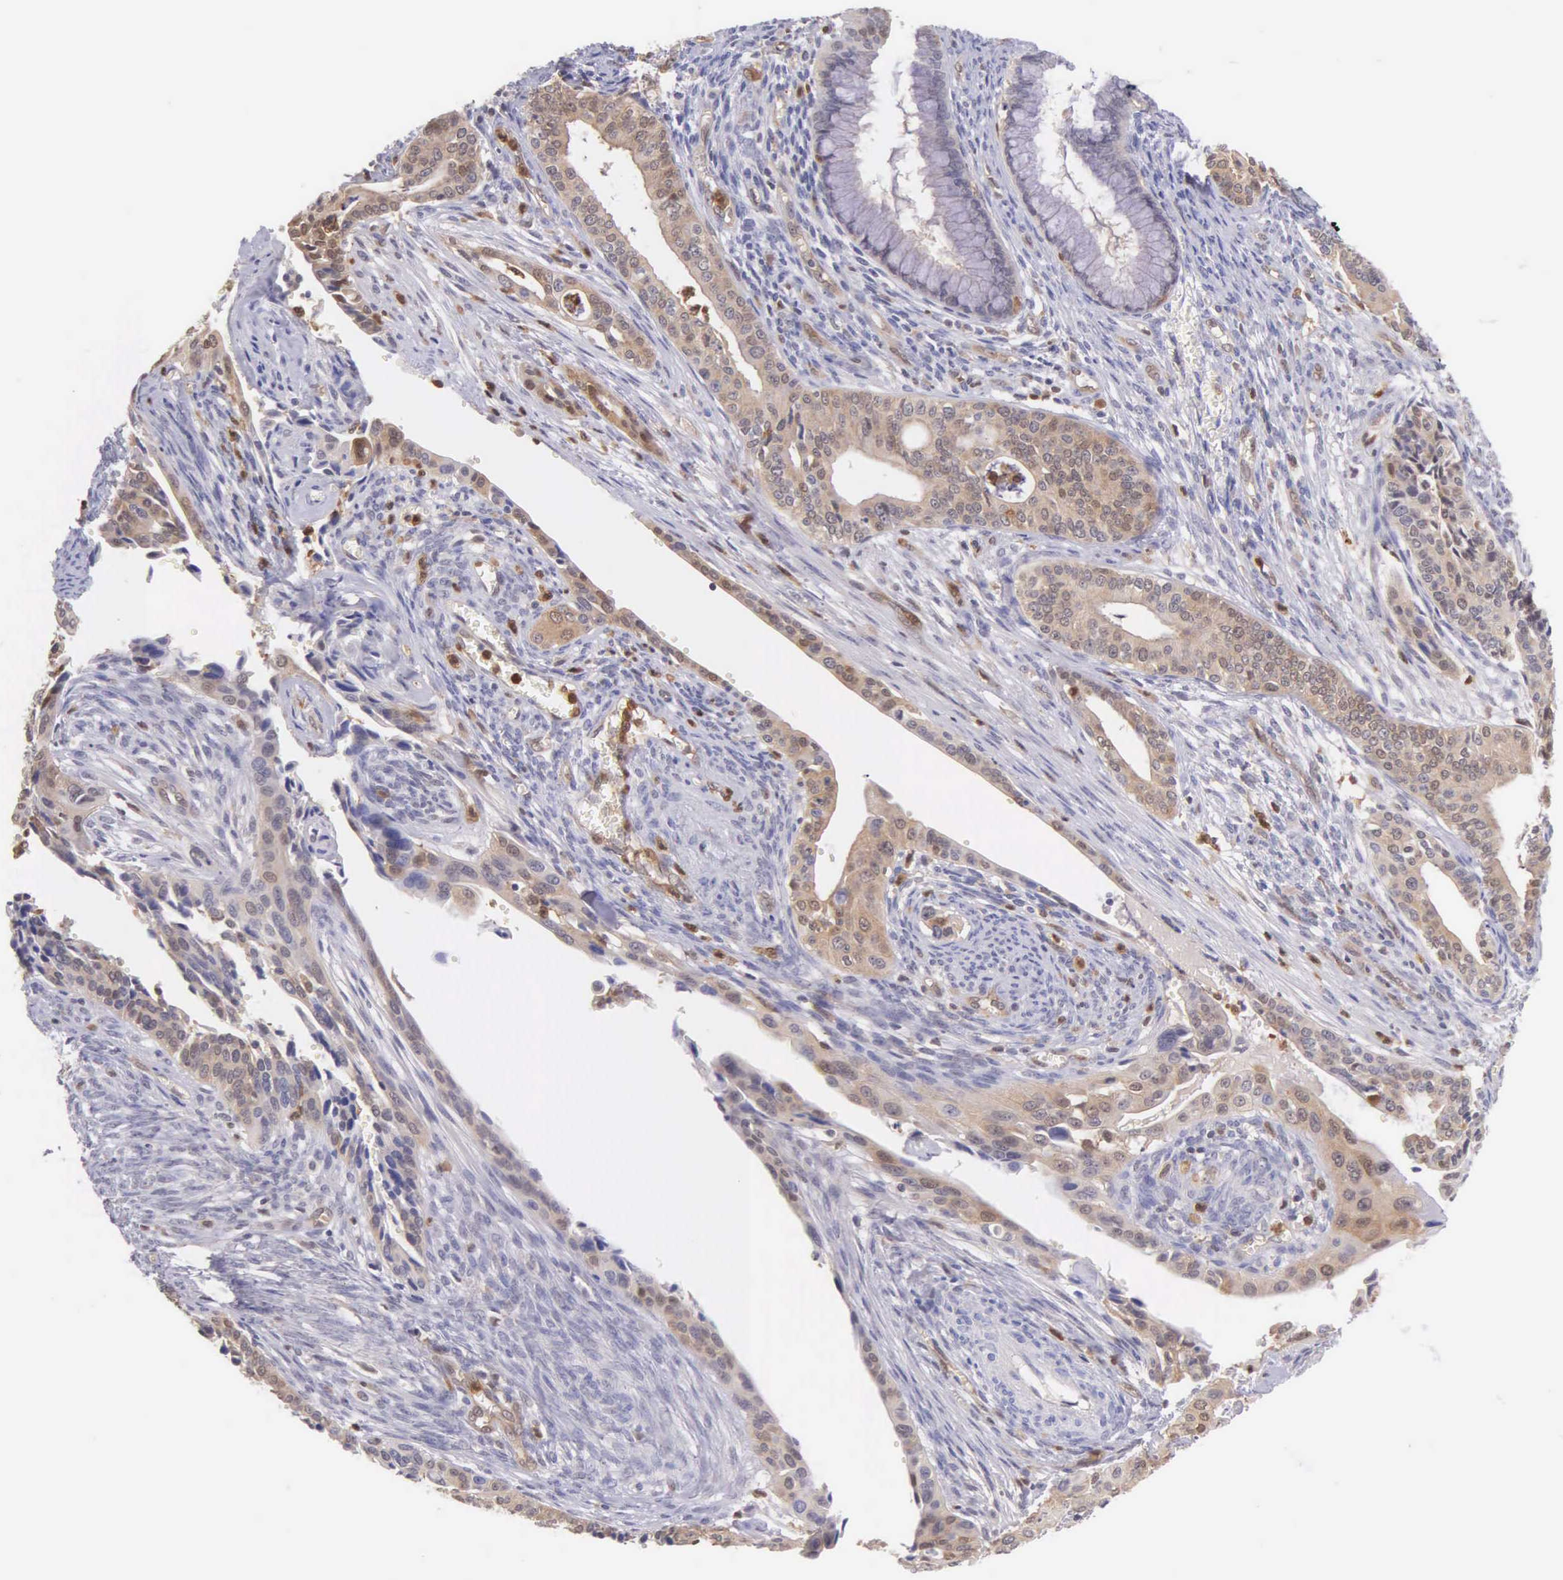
{"staining": {"intensity": "moderate", "quantity": ">75%", "location": "cytoplasmic/membranous"}, "tissue": "cervical cancer", "cell_type": "Tumor cells", "image_type": "cancer", "snomed": [{"axis": "morphology", "description": "Squamous cell carcinoma, NOS"}, {"axis": "topography", "description": "Cervix"}], "caption": "An immunohistochemistry (IHC) image of tumor tissue is shown. Protein staining in brown labels moderate cytoplasmic/membranous positivity in cervical squamous cell carcinoma within tumor cells.", "gene": "BID", "patient": {"sex": "female", "age": 34}}